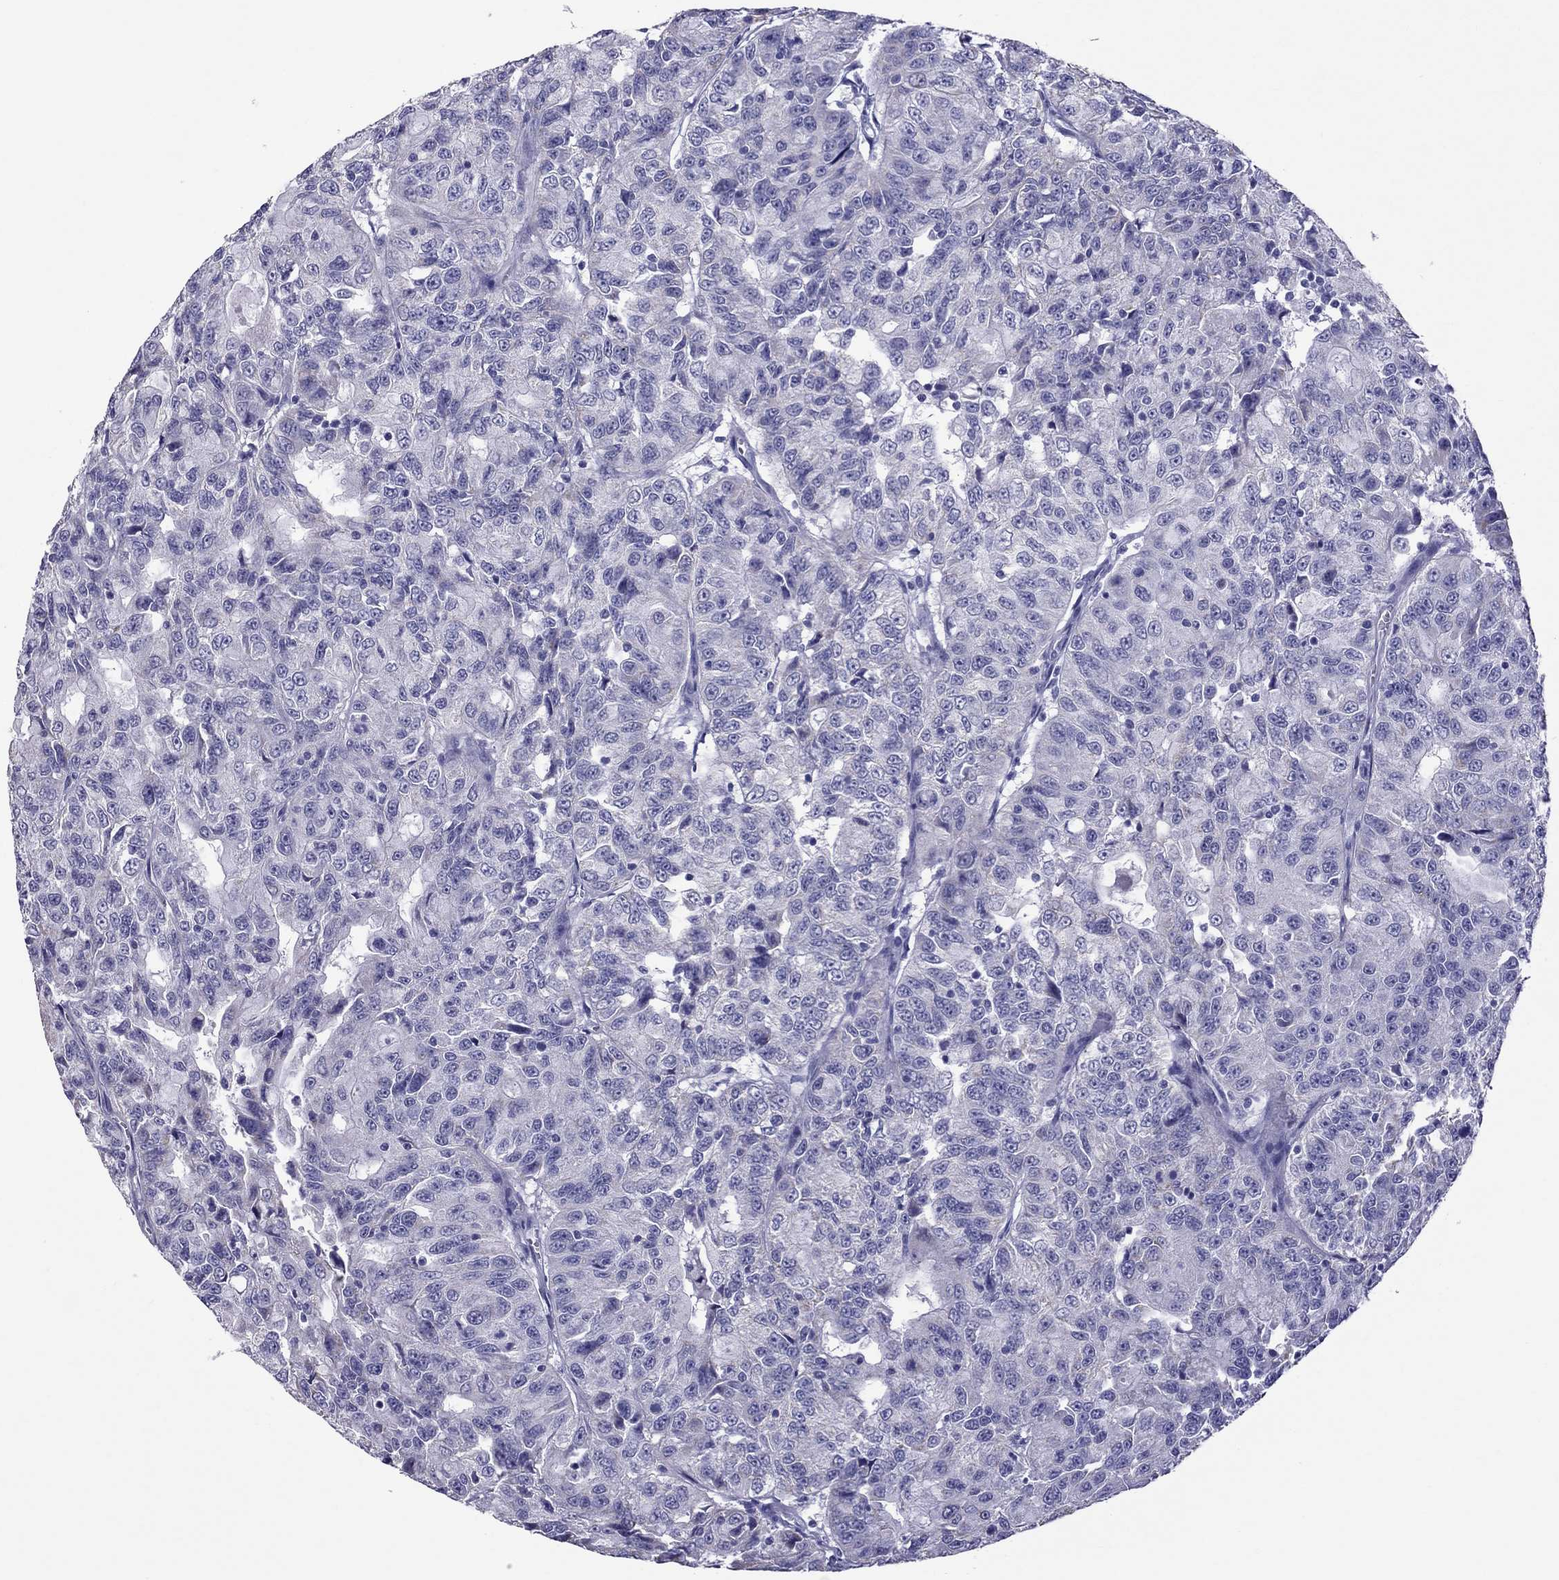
{"staining": {"intensity": "negative", "quantity": "none", "location": "none"}, "tissue": "urothelial cancer", "cell_type": "Tumor cells", "image_type": "cancer", "snomed": [{"axis": "morphology", "description": "Urothelial carcinoma, NOS"}, {"axis": "morphology", "description": "Urothelial carcinoma, High grade"}, {"axis": "topography", "description": "Urinary bladder"}], "caption": "IHC of human high-grade urothelial carcinoma exhibits no expression in tumor cells. (Stains: DAB (3,3'-diaminobenzidine) IHC with hematoxylin counter stain, Microscopy: brightfield microscopy at high magnification).", "gene": "TTLL13", "patient": {"sex": "female", "age": 73}}